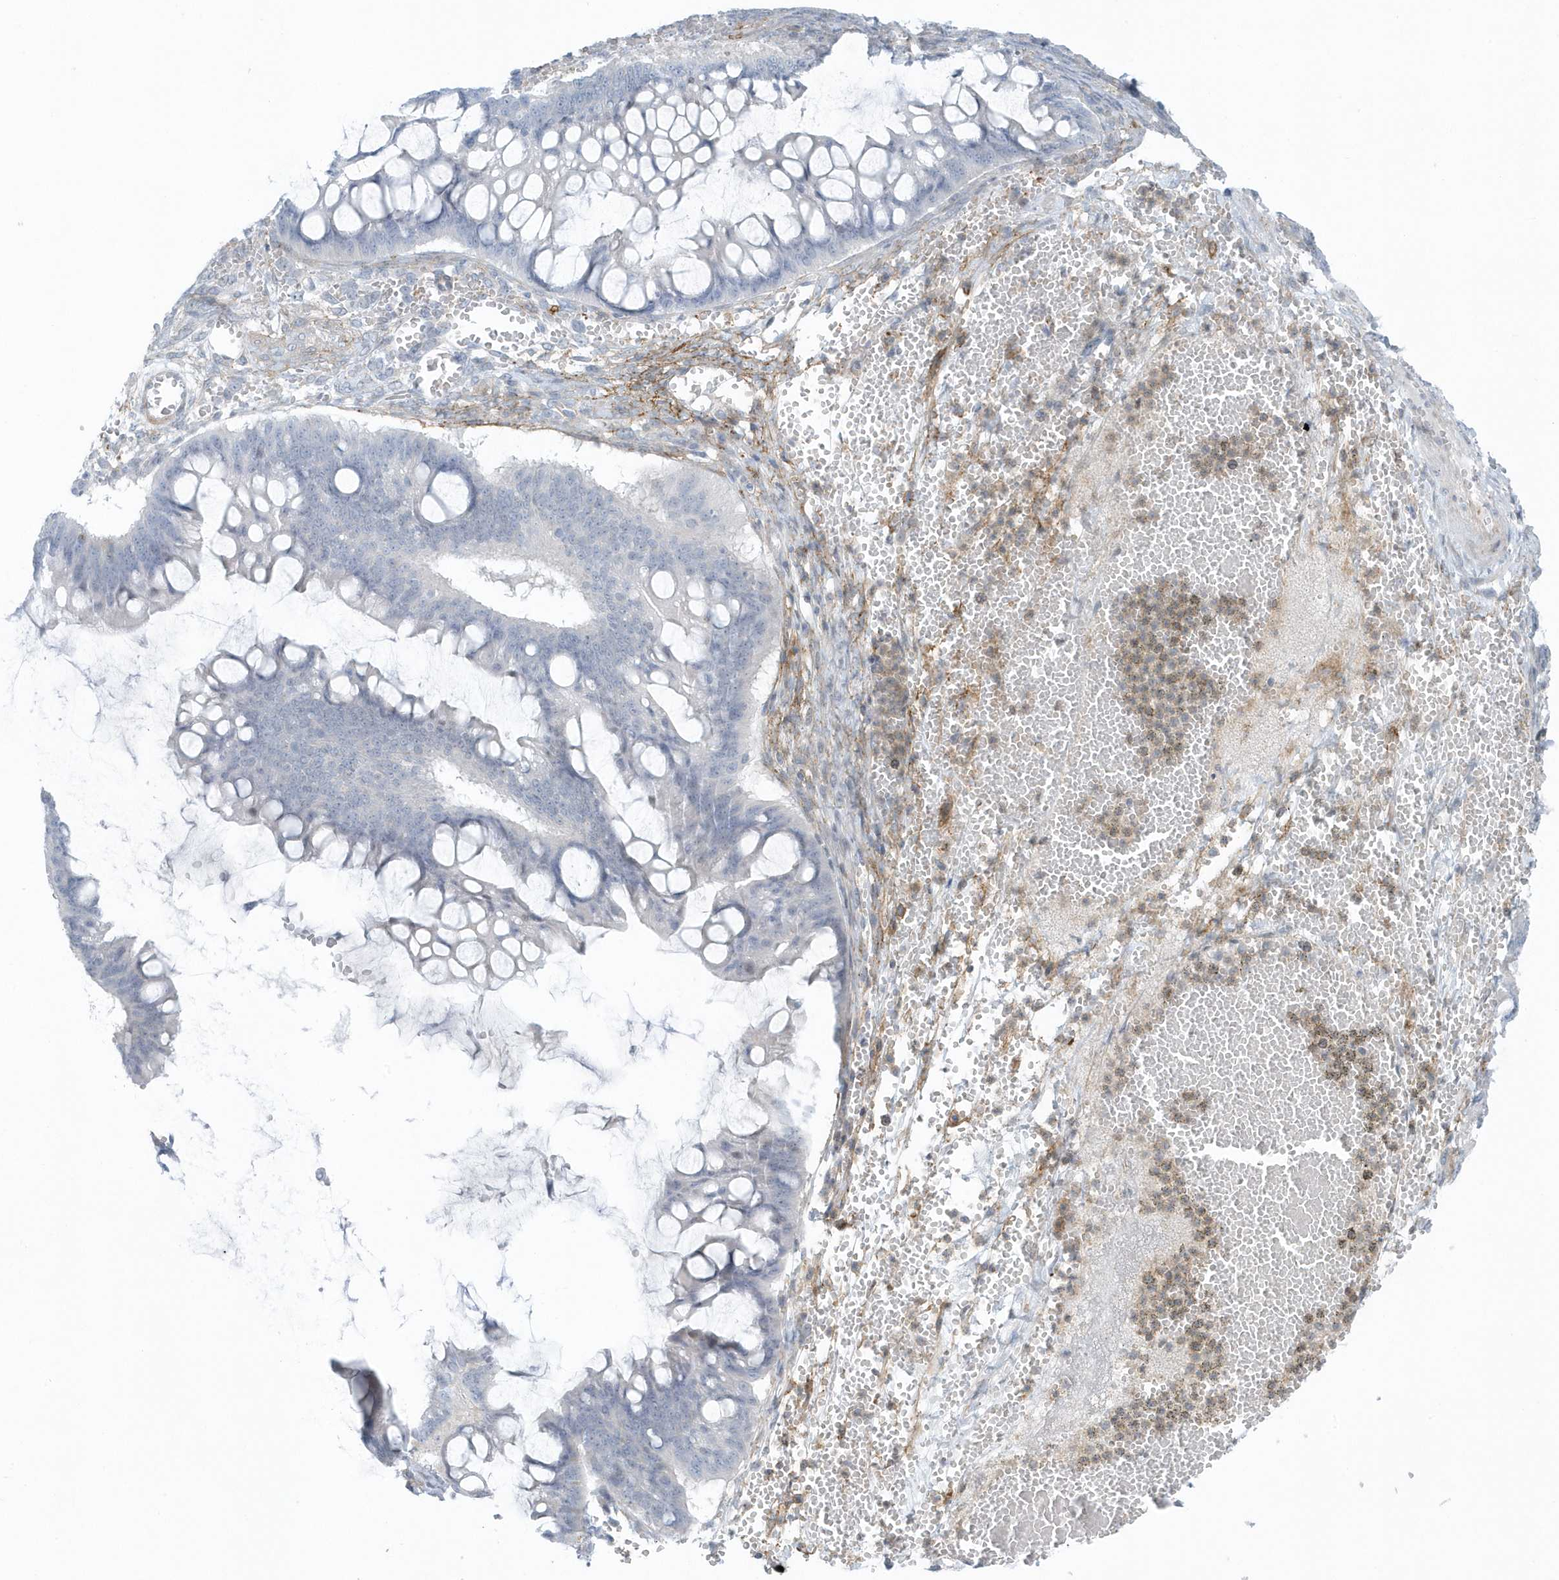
{"staining": {"intensity": "negative", "quantity": "none", "location": "none"}, "tissue": "ovarian cancer", "cell_type": "Tumor cells", "image_type": "cancer", "snomed": [{"axis": "morphology", "description": "Cystadenocarcinoma, mucinous, NOS"}, {"axis": "topography", "description": "Ovary"}], "caption": "A high-resolution histopathology image shows immunohistochemistry staining of ovarian mucinous cystadenocarcinoma, which displays no significant expression in tumor cells.", "gene": "CACNB2", "patient": {"sex": "female", "age": 73}}